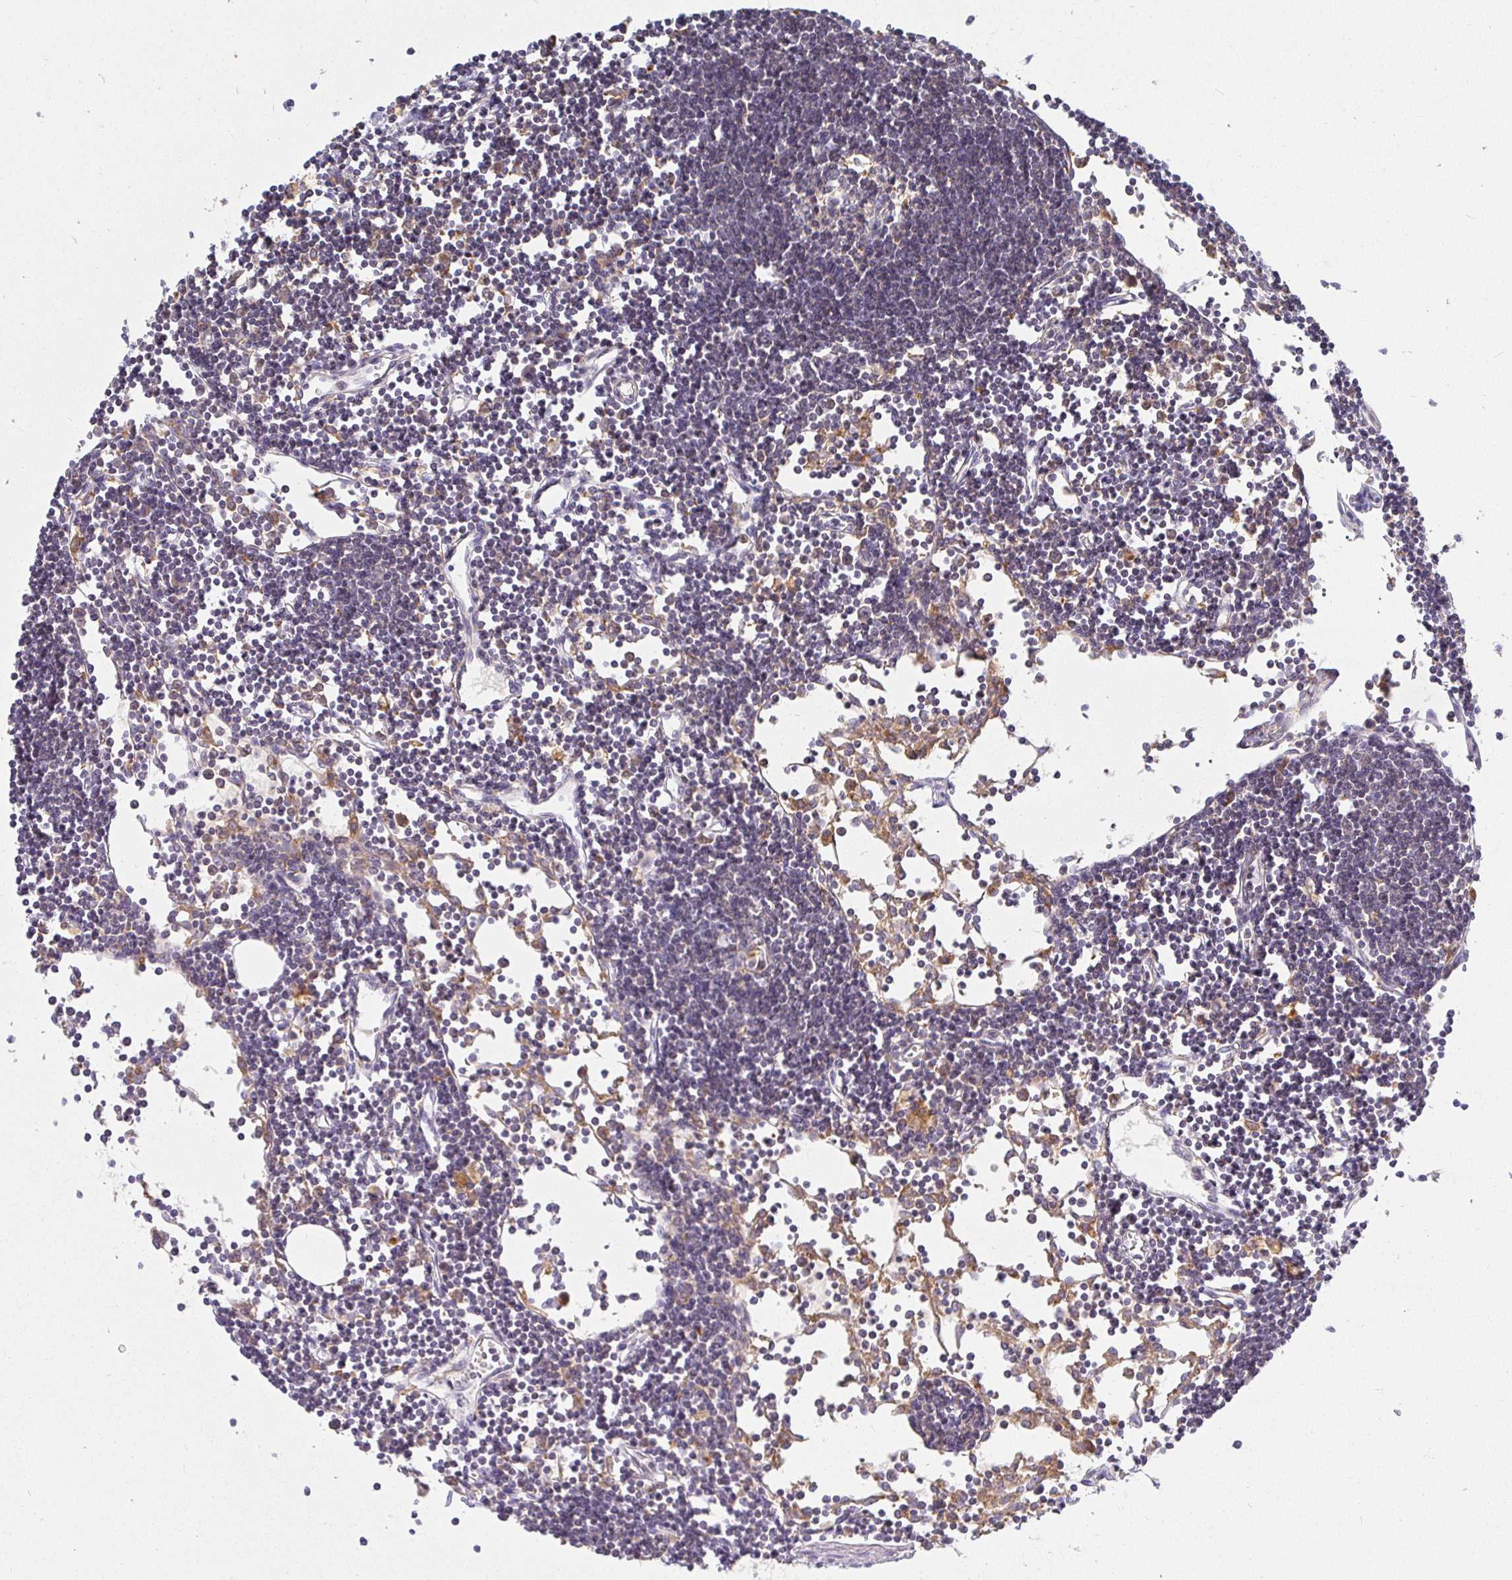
{"staining": {"intensity": "negative", "quantity": "none", "location": "none"}, "tissue": "lymph node", "cell_type": "Germinal center cells", "image_type": "normal", "snomed": [{"axis": "morphology", "description": "Normal tissue, NOS"}, {"axis": "topography", "description": "Lymph node"}], "caption": "IHC micrograph of normal human lymph node stained for a protein (brown), which exhibits no staining in germinal center cells.", "gene": "ATP6V1F", "patient": {"sex": "female", "age": 65}}